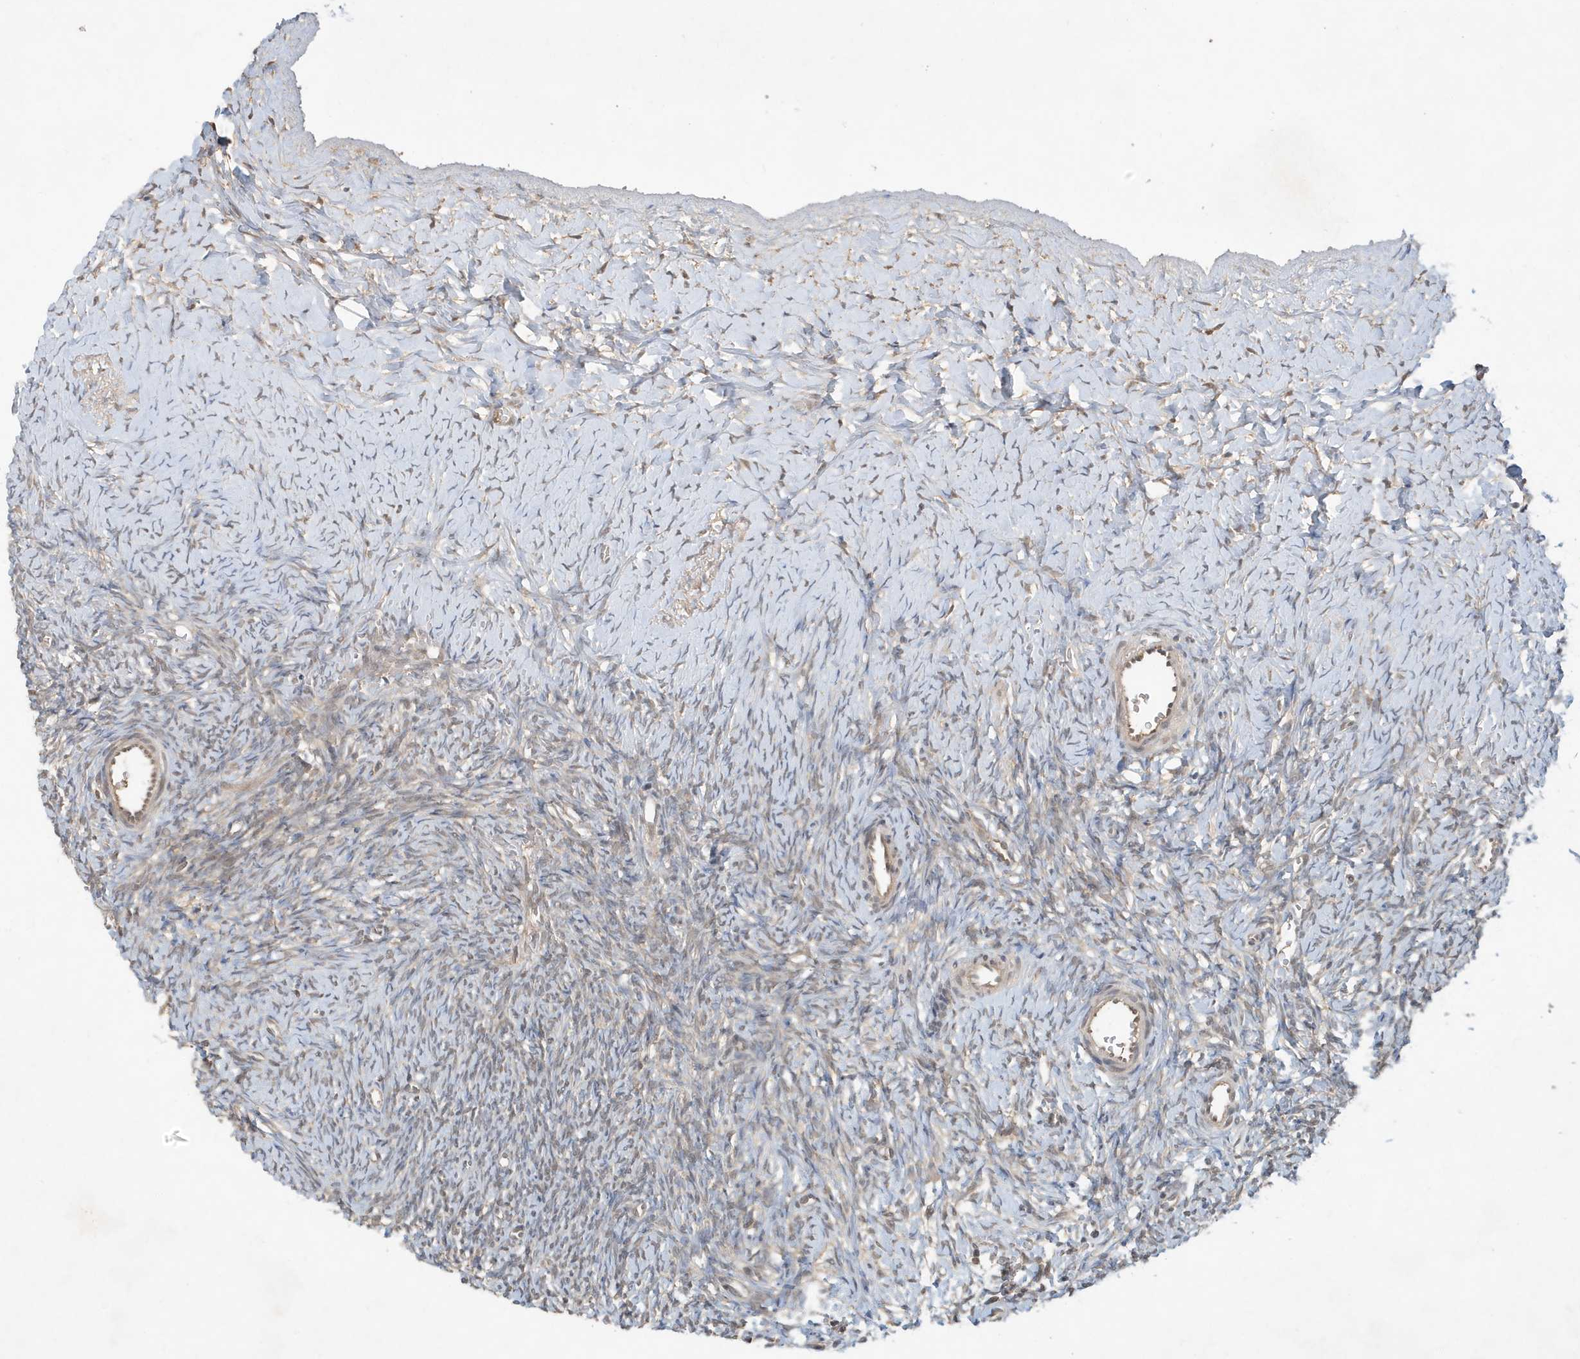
{"staining": {"intensity": "weak", "quantity": "<25%", "location": "cytoplasmic/membranous"}, "tissue": "ovary", "cell_type": "Ovarian stroma cells", "image_type": "normal", "snomed": [{"axis": "morphology", "description": "Normal tissue, NOS"}, {"axis": "morphology", "description": "Developmental malformation"}, {"axis": "topography", "description": "Ovary"}], "caption": "This is a photomicrograph of immunohistochemistry staining of normal ovary, which shows no expression in ovarian stroma cells. (DAB (3,3'-diaminobenzidine) immunohistochemistry (IHC) with hematoxylin counter stain).", "gene": "ABCB9", "patient": {"sex": "female", "age": 39}}